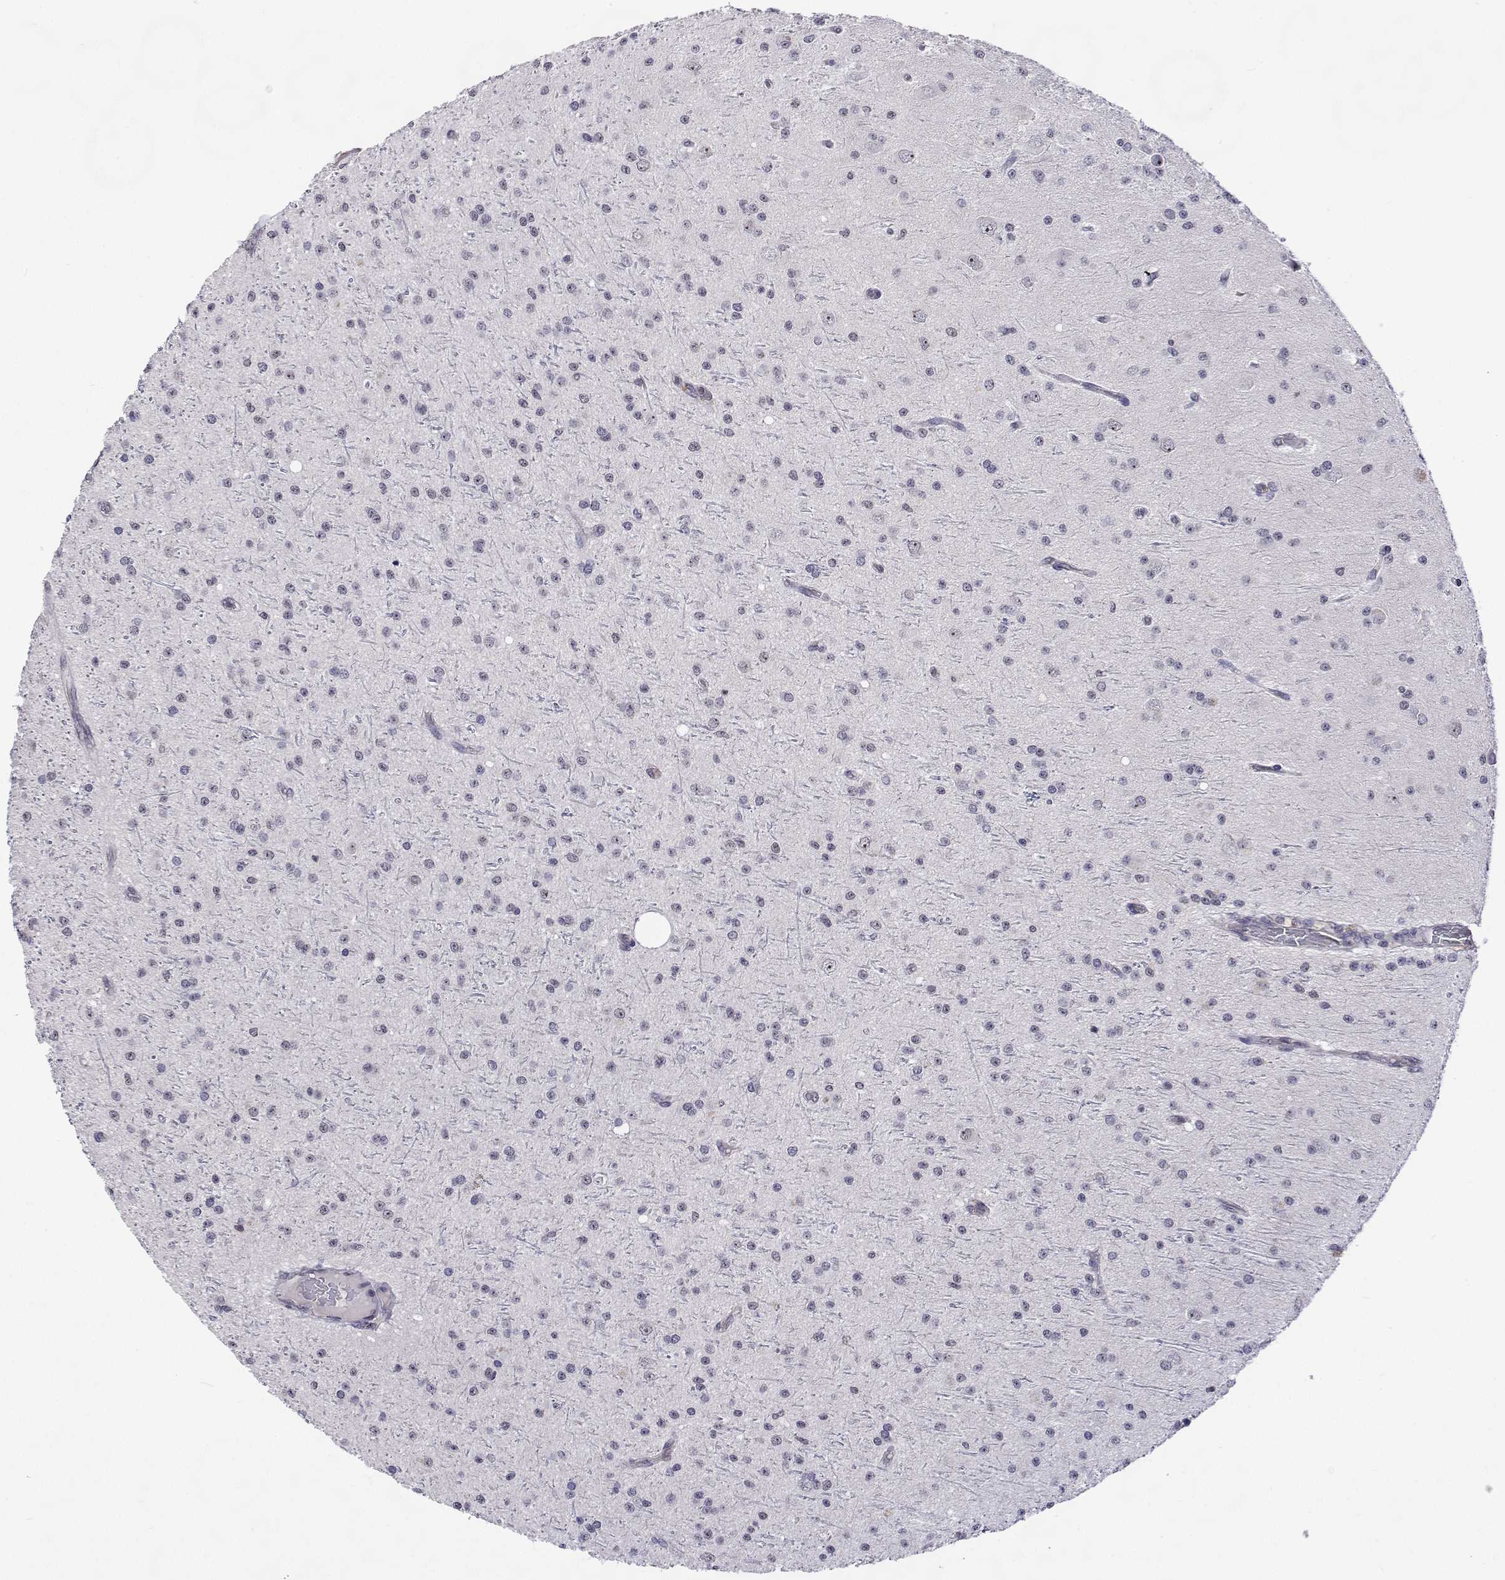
{"staining": {"intensity": "negative", "quantity": "none", "location": "none"}, "tissue": "glioma", "cell_type": "Tumor cells", "image_type": "cancer", "snomed": [{"axis": "morphology", "description": "Glioma, malignant, Low grade"}, {"axis": "topography", "description": "Brain"}], "caption": "The immunohistochemistry image has no significant expression in tumor cells of glioma tissue.", "gene": "NHP2", "patient": {"sex": "male", "age": 27}}